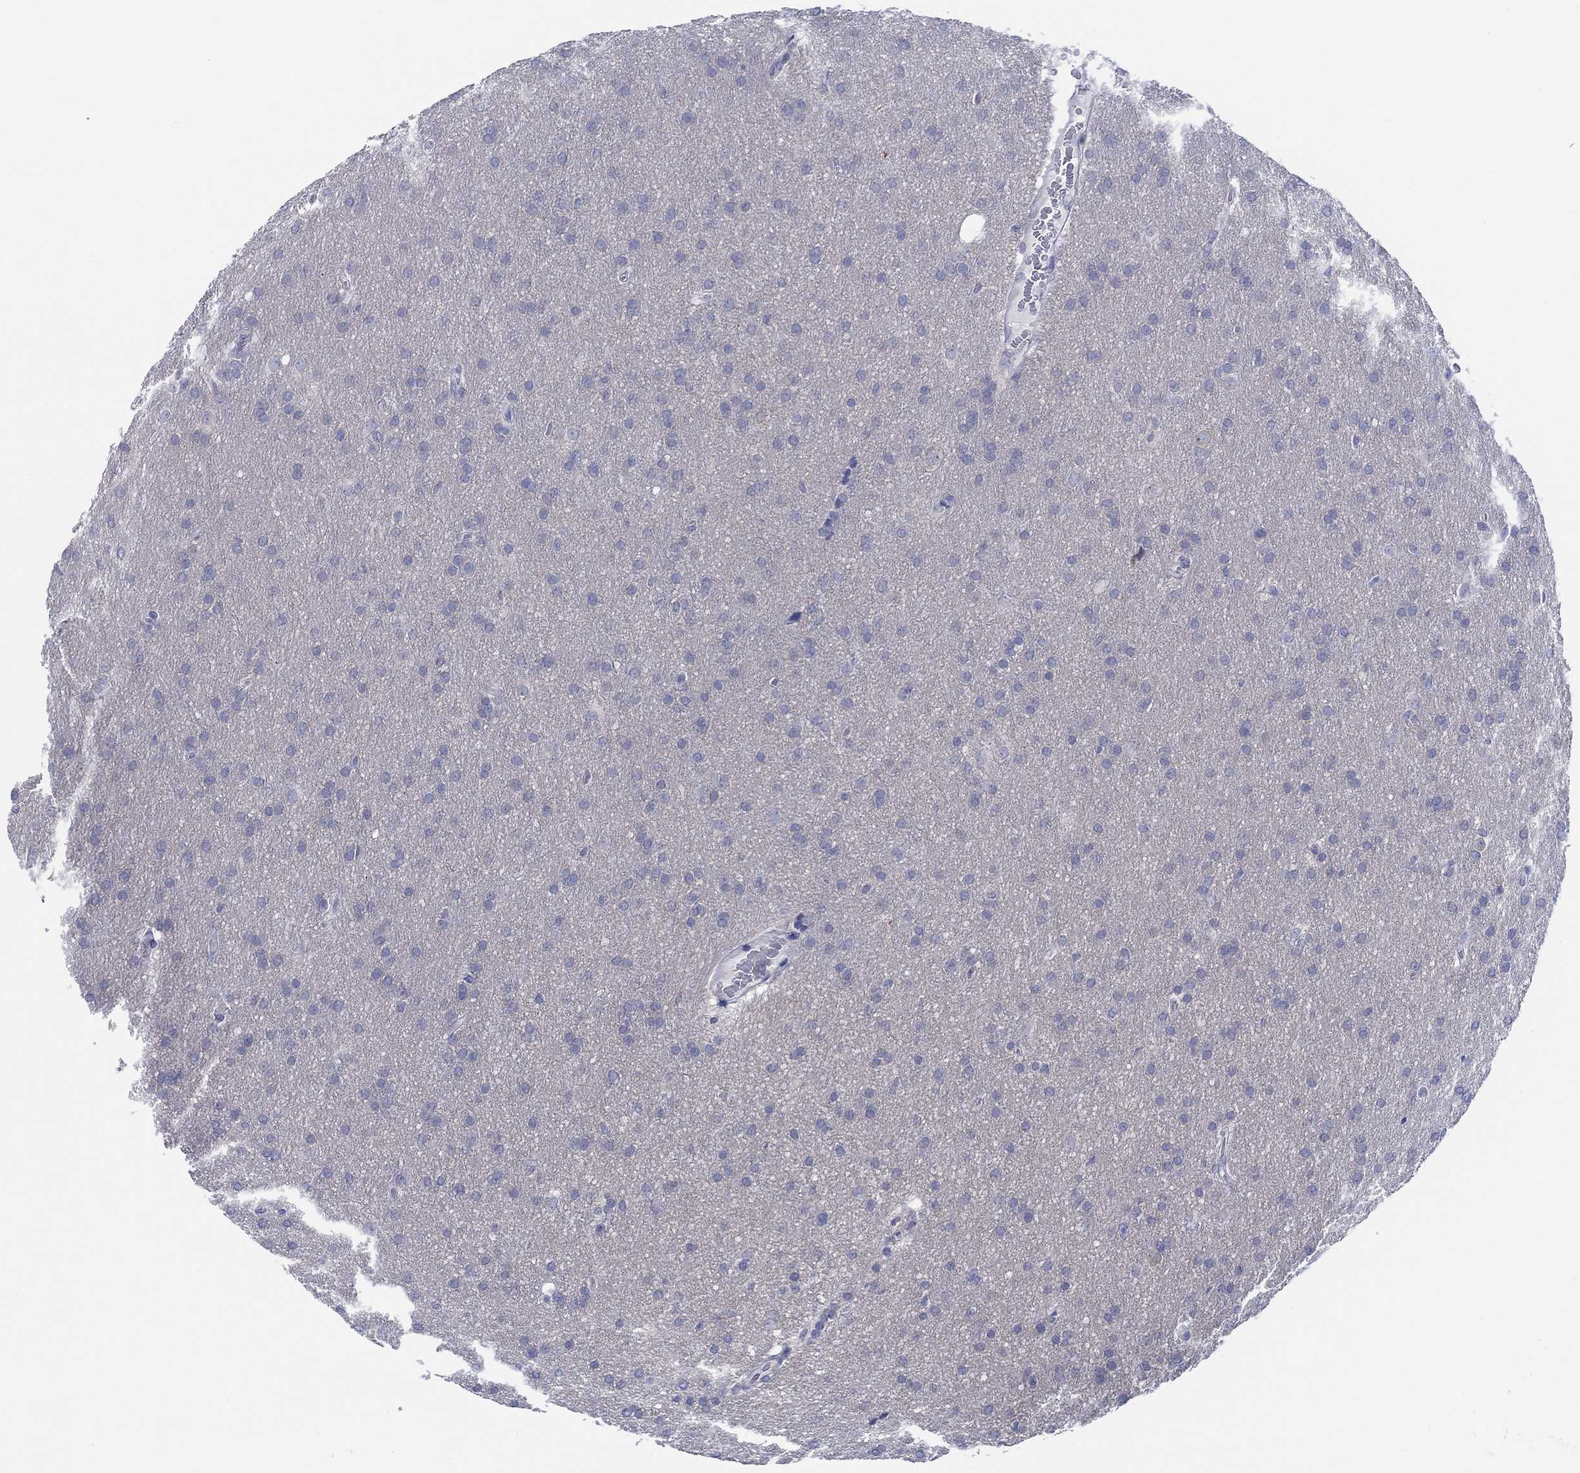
{"staining": {"intensity": "negative", "quantity": "none", "location": "none"}, "tissue": "glioma", "cell_type": "Tumor cells", "image_type": "cancer", "snomed": [{"axis": "morphology", "description": "Glioma, malignant, Low grade"}, {"axis": "topography", "description": "Brain"}], "caption": "Immunohistochemical staining of human malignant glioma (low-grade) reveals no significant positivity in tumor cells. (DAB immunohistochemistry with hematoxylin counter stain).", "gene": "HAPLN4", "patient": {"sex": "female", "age": 32}}